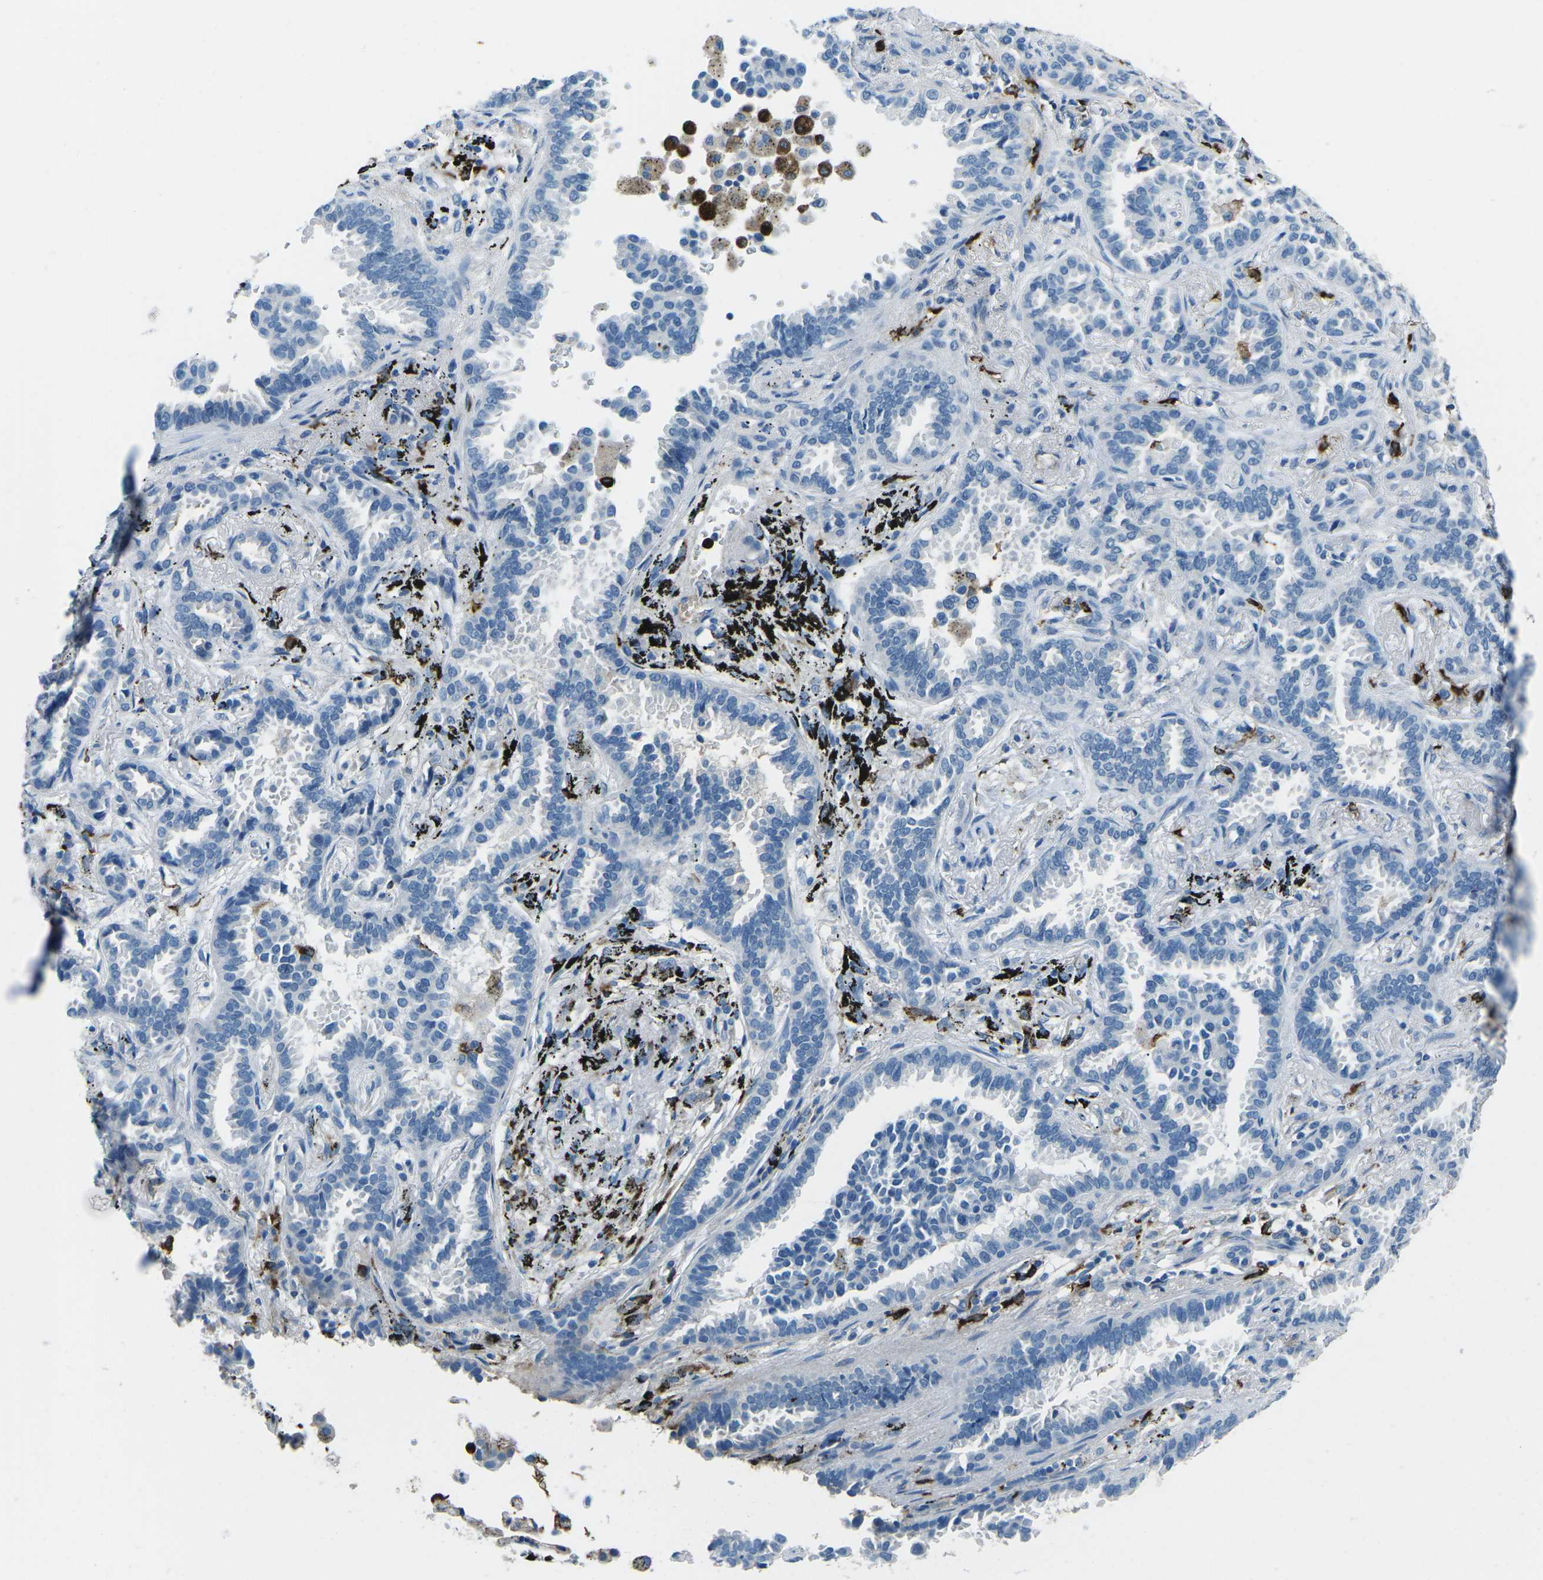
{"staining": {"intensity": "weak", "quantity": "<25%", "location": "cytoplasmic/membranous"}, "tissue": "lung cancer", "cell_type": "Tumor cells", "image_type": "cancer", "snomed": [{"axis": "morphology", "description": "Normal tissue, NOS"}, {"axis": "morphology", "description": "Adenocarcinoma, NOS"}, {"axis": "topography", "description": "Lung"}], "caption": "A histopathology image of lung cancer stained for a protein exhibits no brown staining in tumor cells.", "gene": "FCN1", "patient": {"sex": "male", "age": 59}}